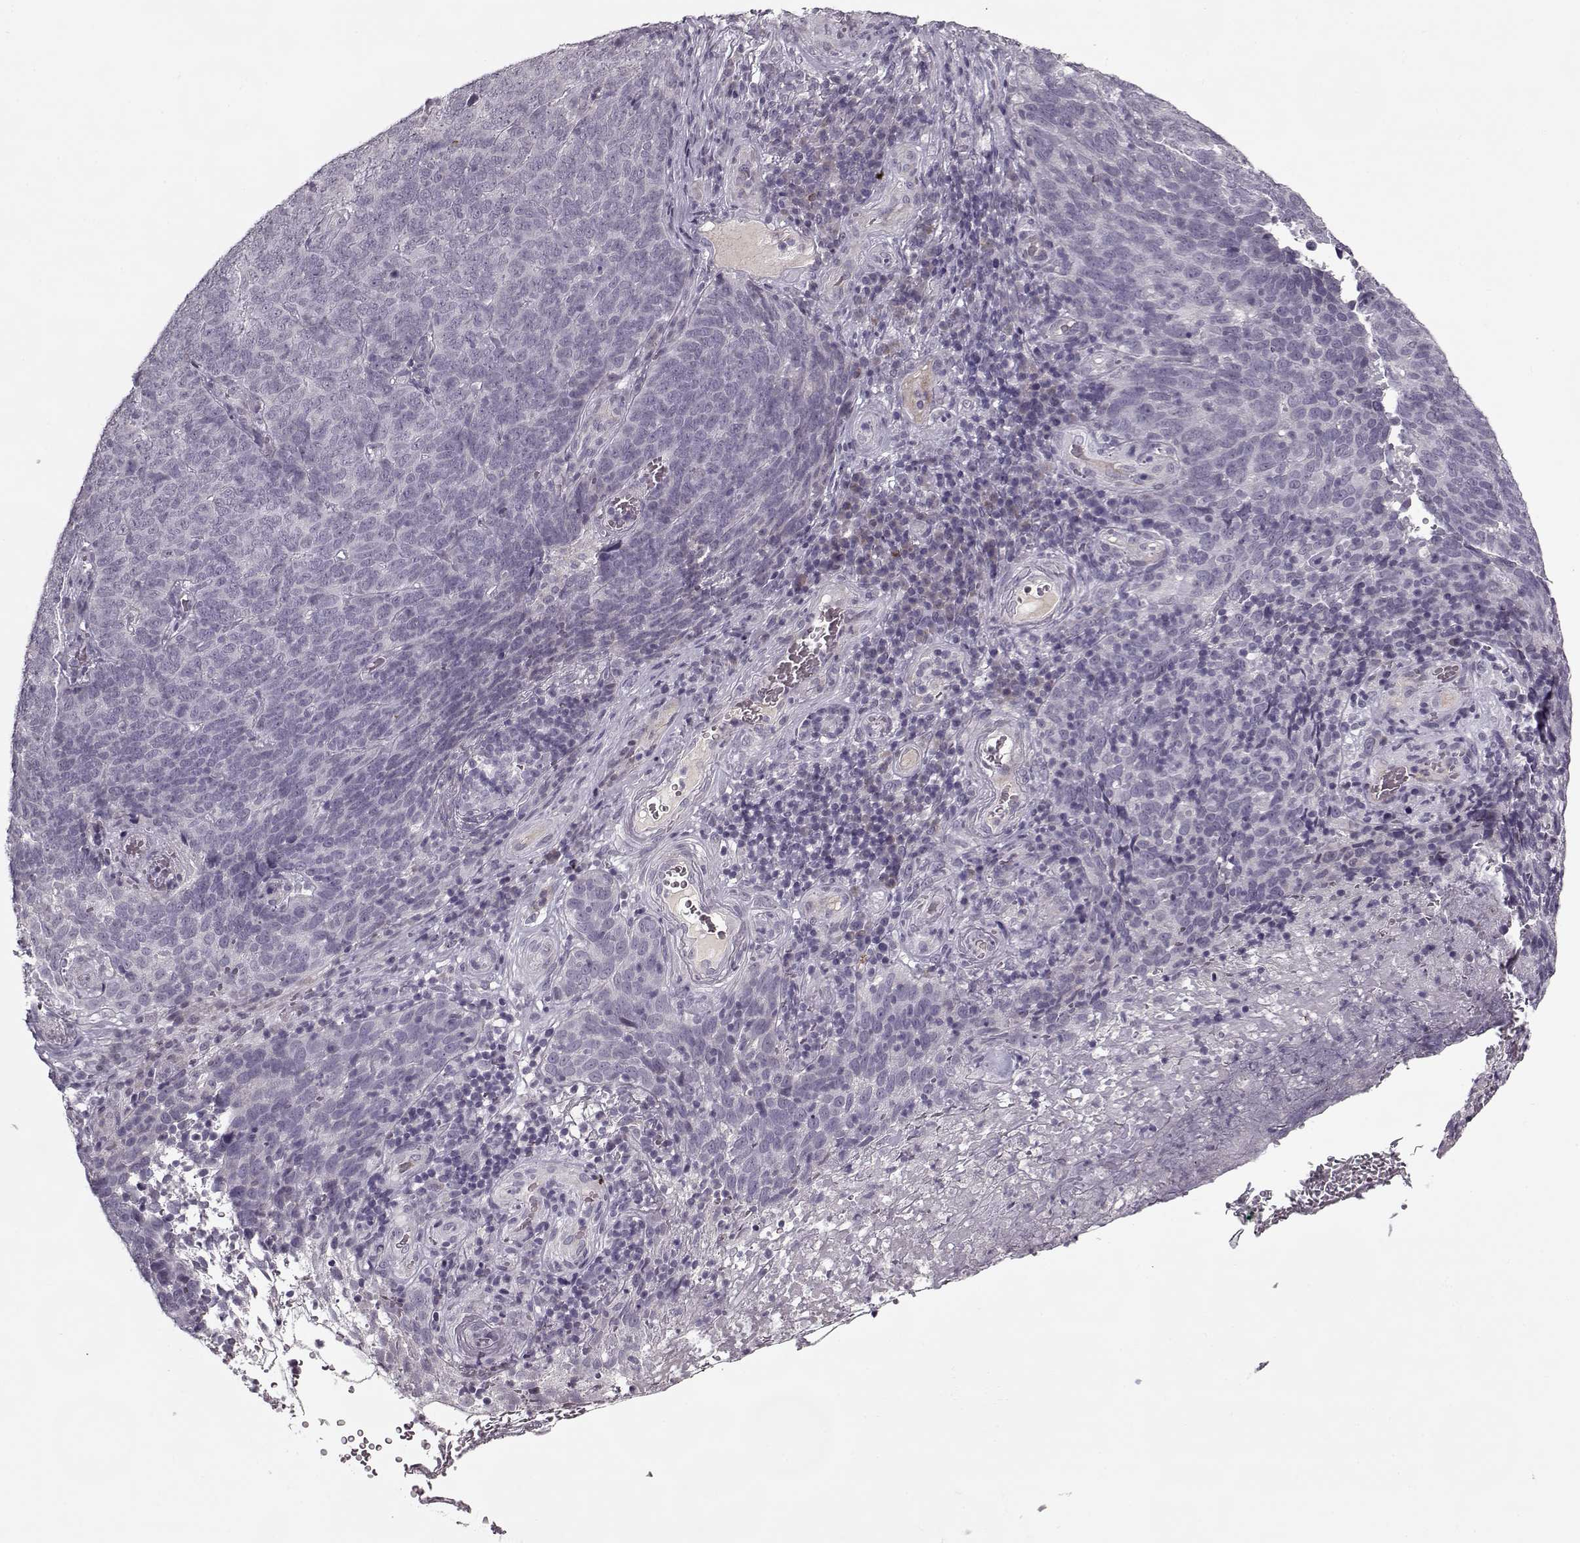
{"staining": {"intensity": "negative", "quantity": "none", "location": "none"}, "tissue": "skin cancer", "cell_type": "Tumor cells", "image_type": "cancer", "snomed": [{"axis": "morphology", "description": "Squamous cell carcinoma, NOS"}, {"axis": "topography", "description": "Skin"}, {"axis": "topography", "description": "Anal"}], "caption": "High magnification brightfield microscopy of squamous cell carcinoma (skin) stained with DAB (brown) and counterstained with hematoxylin (blue): tumor cells show no significant positivity.", "gene": "KRT9", "patient": {"sex": "female", "age": 51}}